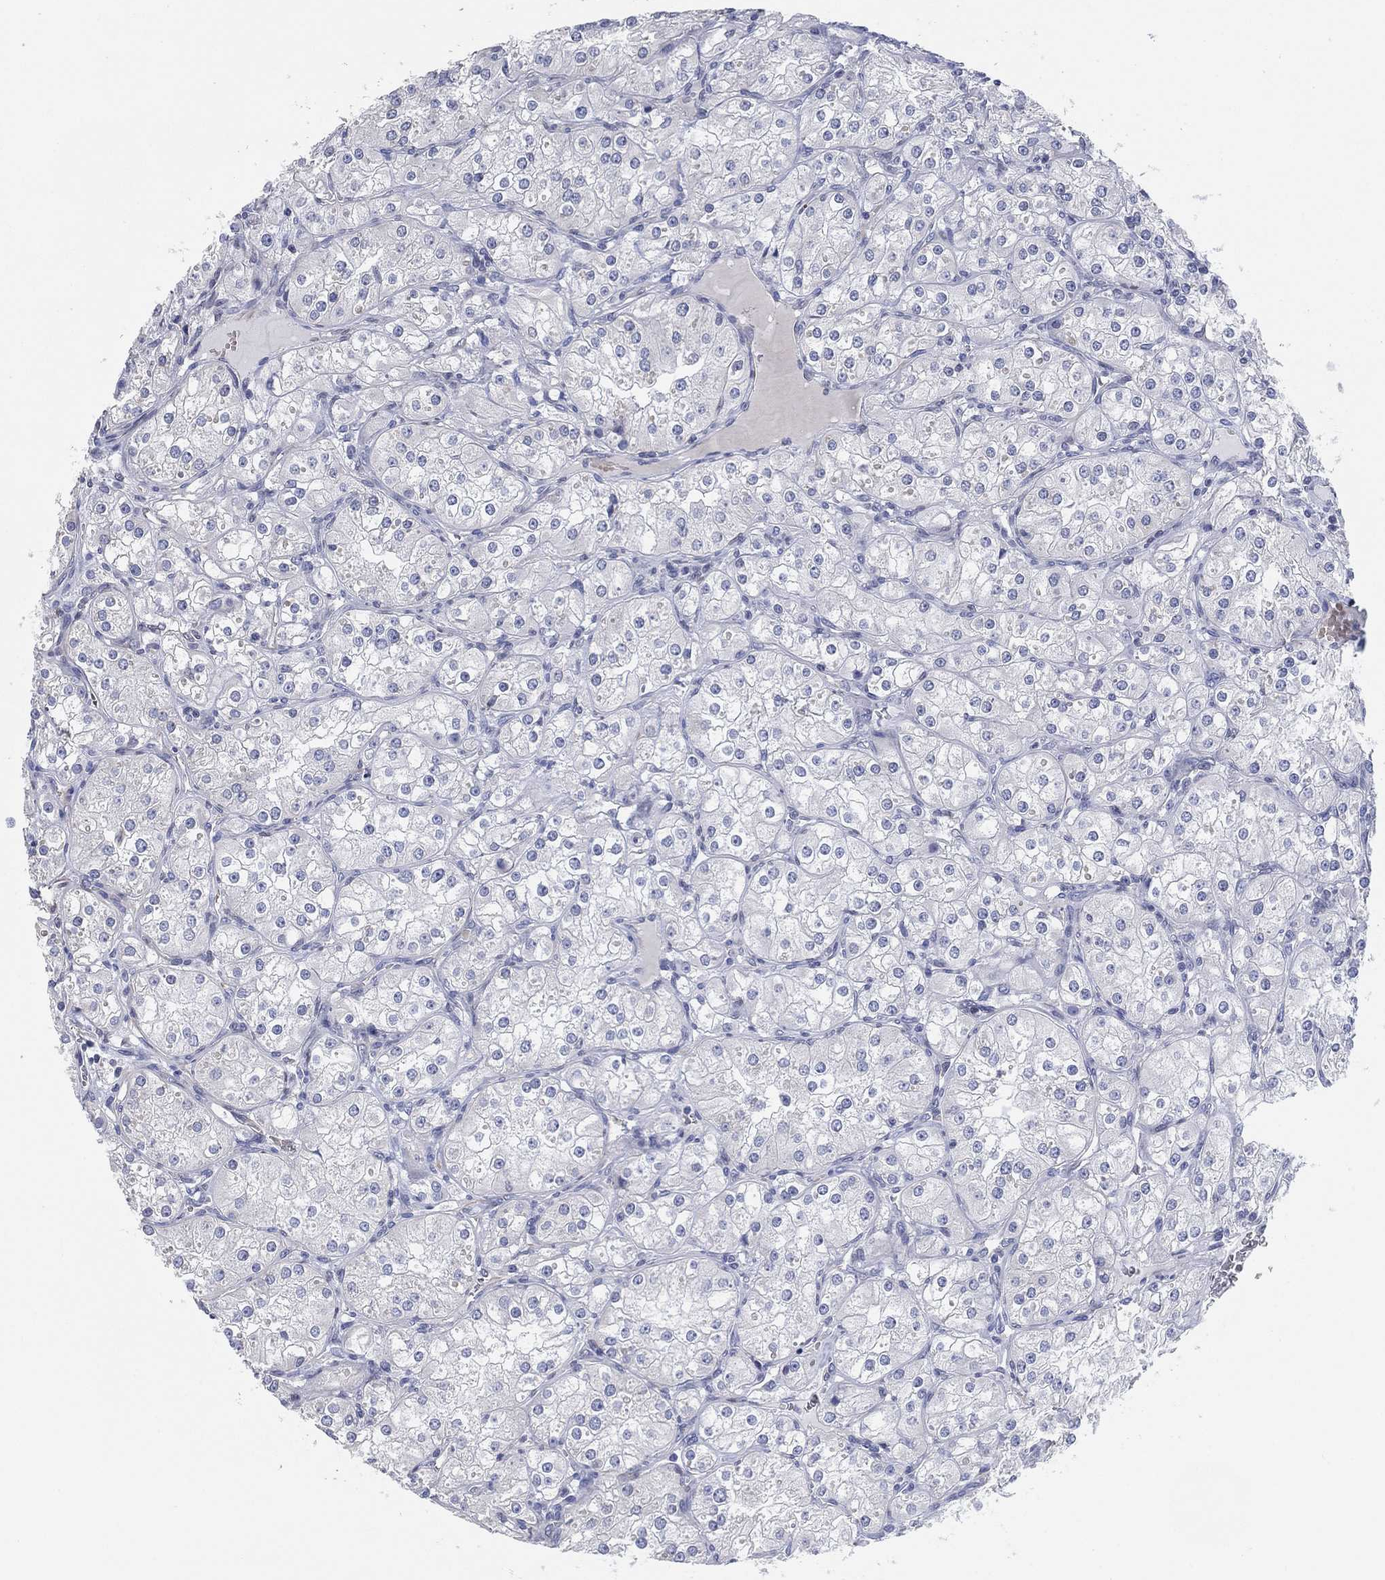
{"staining": {"intensity": "negative", "quantity": "none", "location": "none"}, "tissue": "renal cancer", "cell_type": "Tumor cells", "image_type": "cancer", "snomed": [{"axis": "morphology", "description": "Adenocarcinoma, NOS"}, {"axis": "topography", "description": "Kidney"}], "caption": "There is no significant expression in tumor cells of renal cancer.", "gene": "CFTR", "patient": {"sex": "male", "age": 77}}